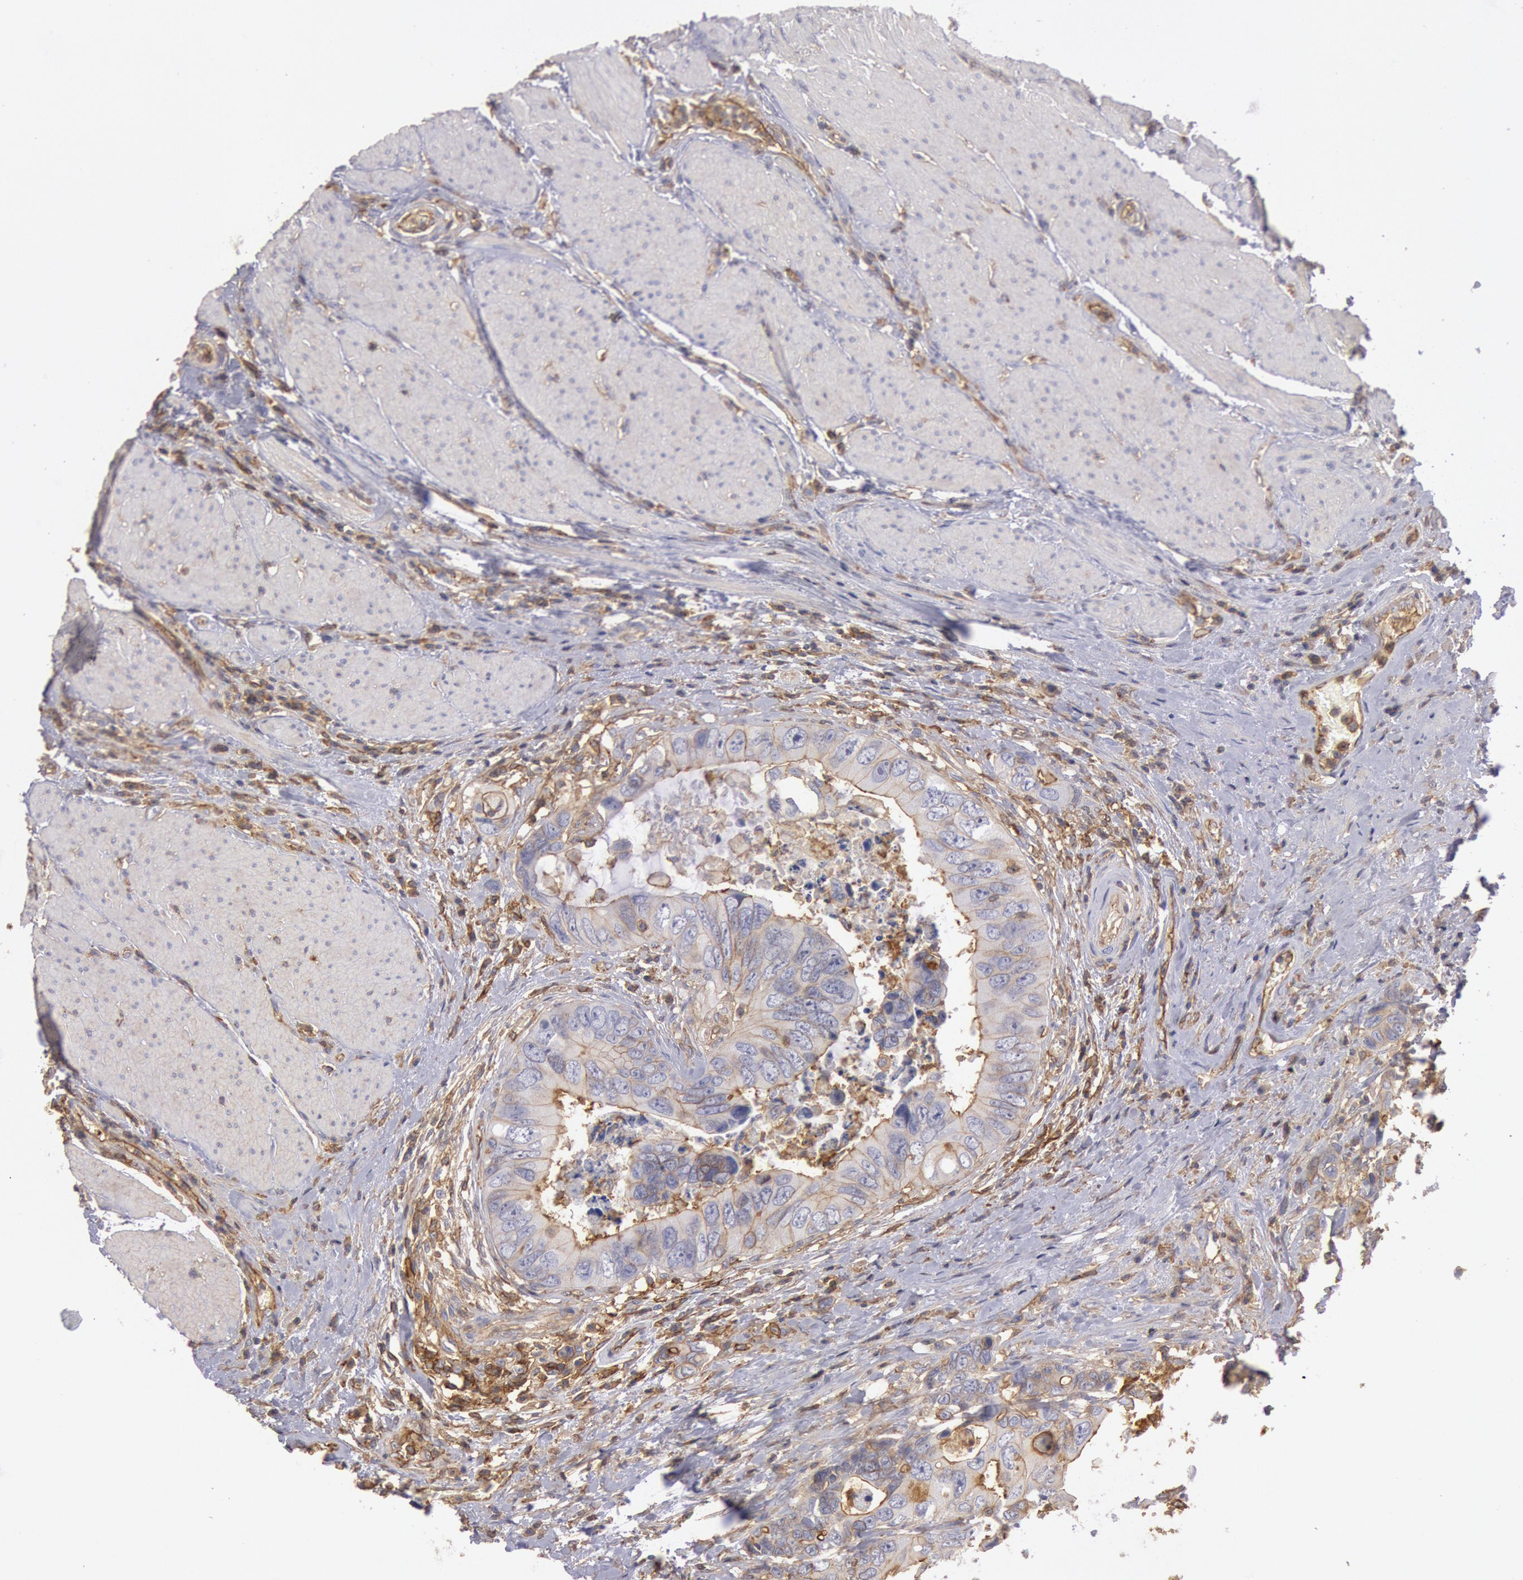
{"staining": {"intensity": "moderate", "quantity": "25%-75%", "location": "cytoplasmic/membranous"}, "tissue": "colorectal cancer", "cell_type": "Tumor cells", "image_type": "cancer", "snomed": [{"axis": "morphology", "description": "Adenocarcinoma, NOS"}, {"axis": "topography", "description": "Rectum"}], "caption": "A histopathology image showing moderate cytoplasmic/membranous positivity in about 25%-75% of tumor cells in colorectal adenocarcinoma, as visualized by brown immunohistochemical staining.", "gene": "SNAP23", "patient": {"sex": "female", "age": 67}}